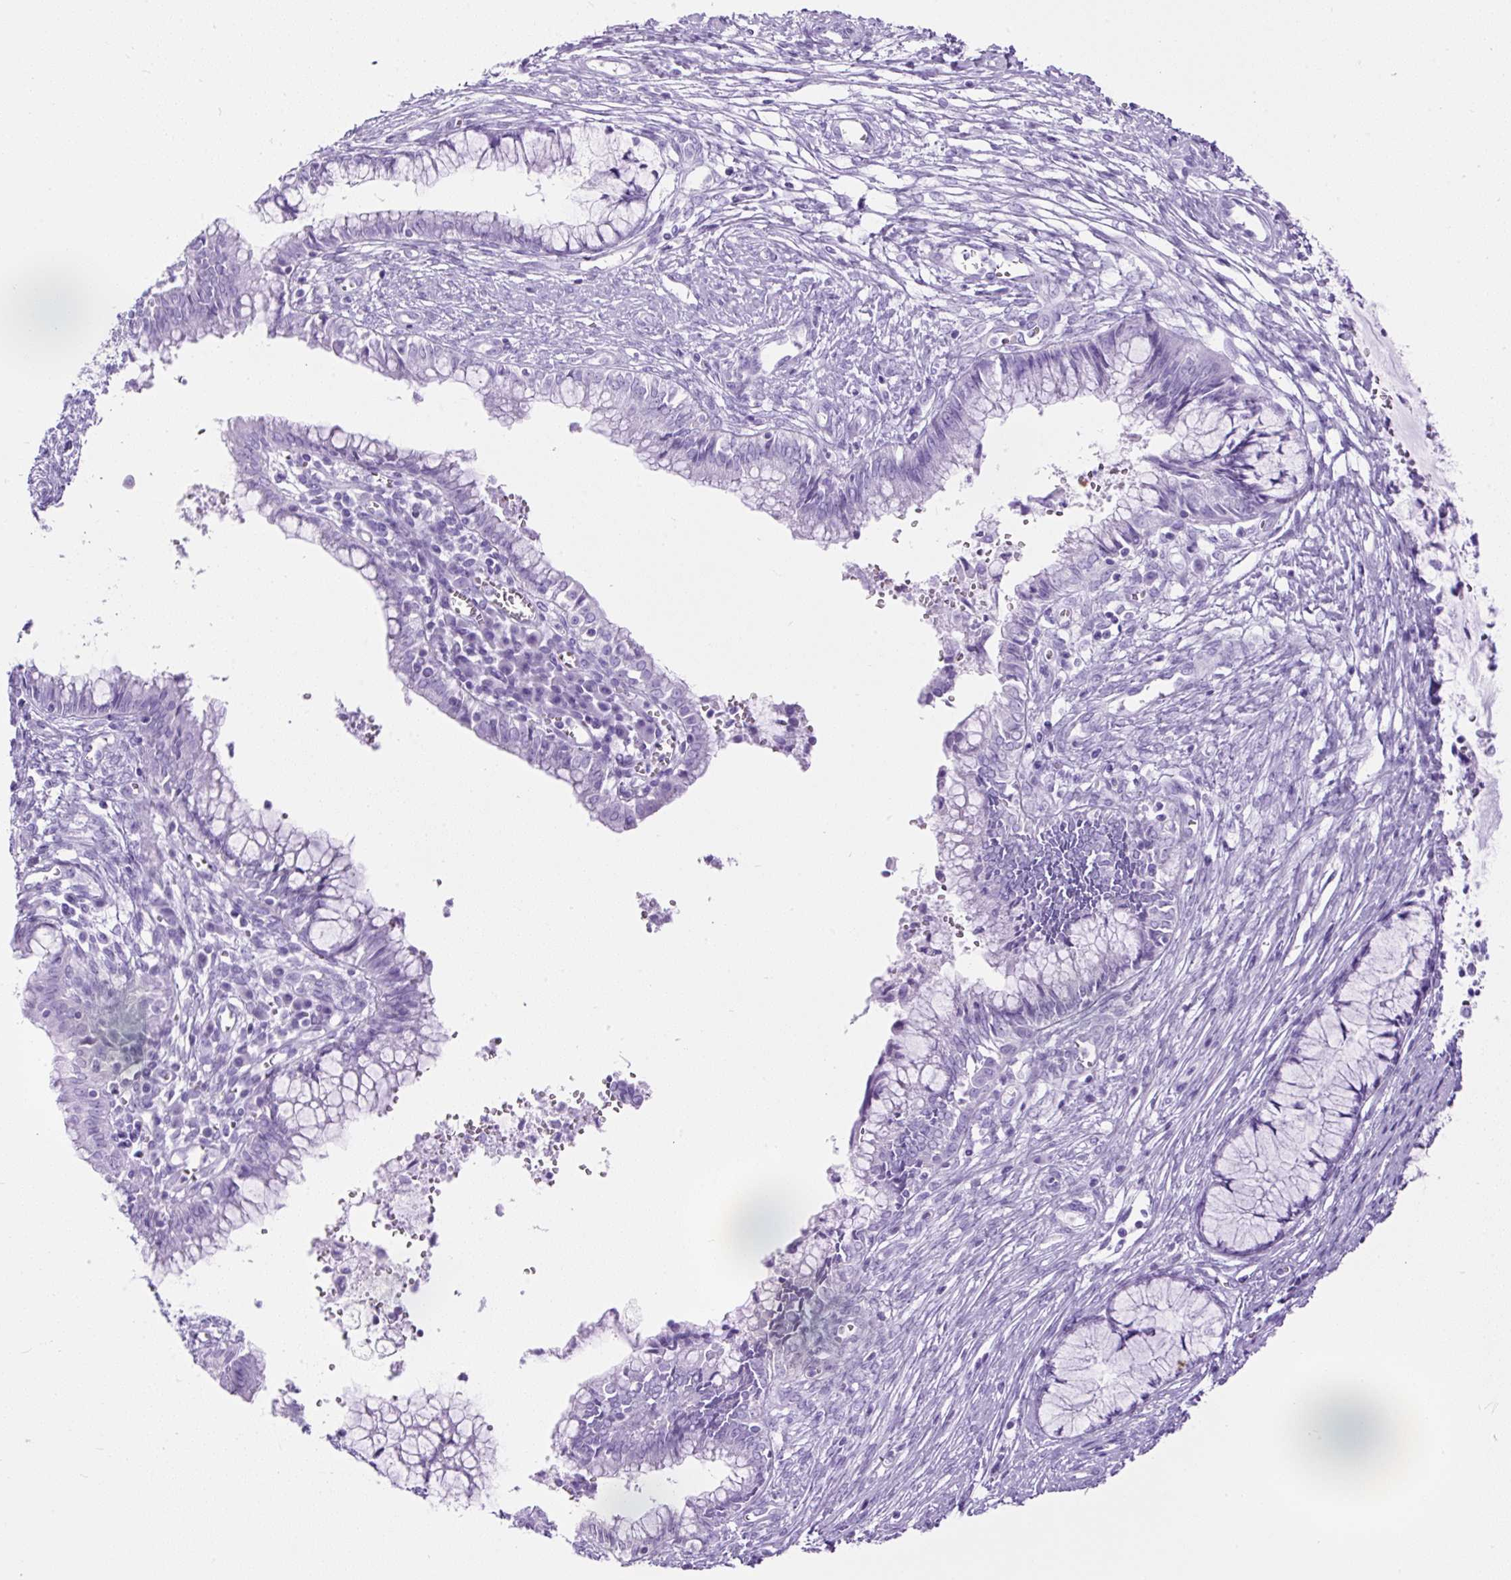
{"staining": {"intensity": "negative", "quantity": "none", "location": "none"}, "tissue": "cervical cancer", "cell_type": "Tumor cells", "image_type": "cancer", "snomed": [{"axis": "morphology", "description": "Adenocarcinoma, NOS"}, {"axis": "topography", "description": "Cervix"}], "caption": "The IHC micrograph has no significant positivity in tumor cells of cervical cancer tissue.", "gene": "CEL", "patient": {"sex": "female", "age": 44}}